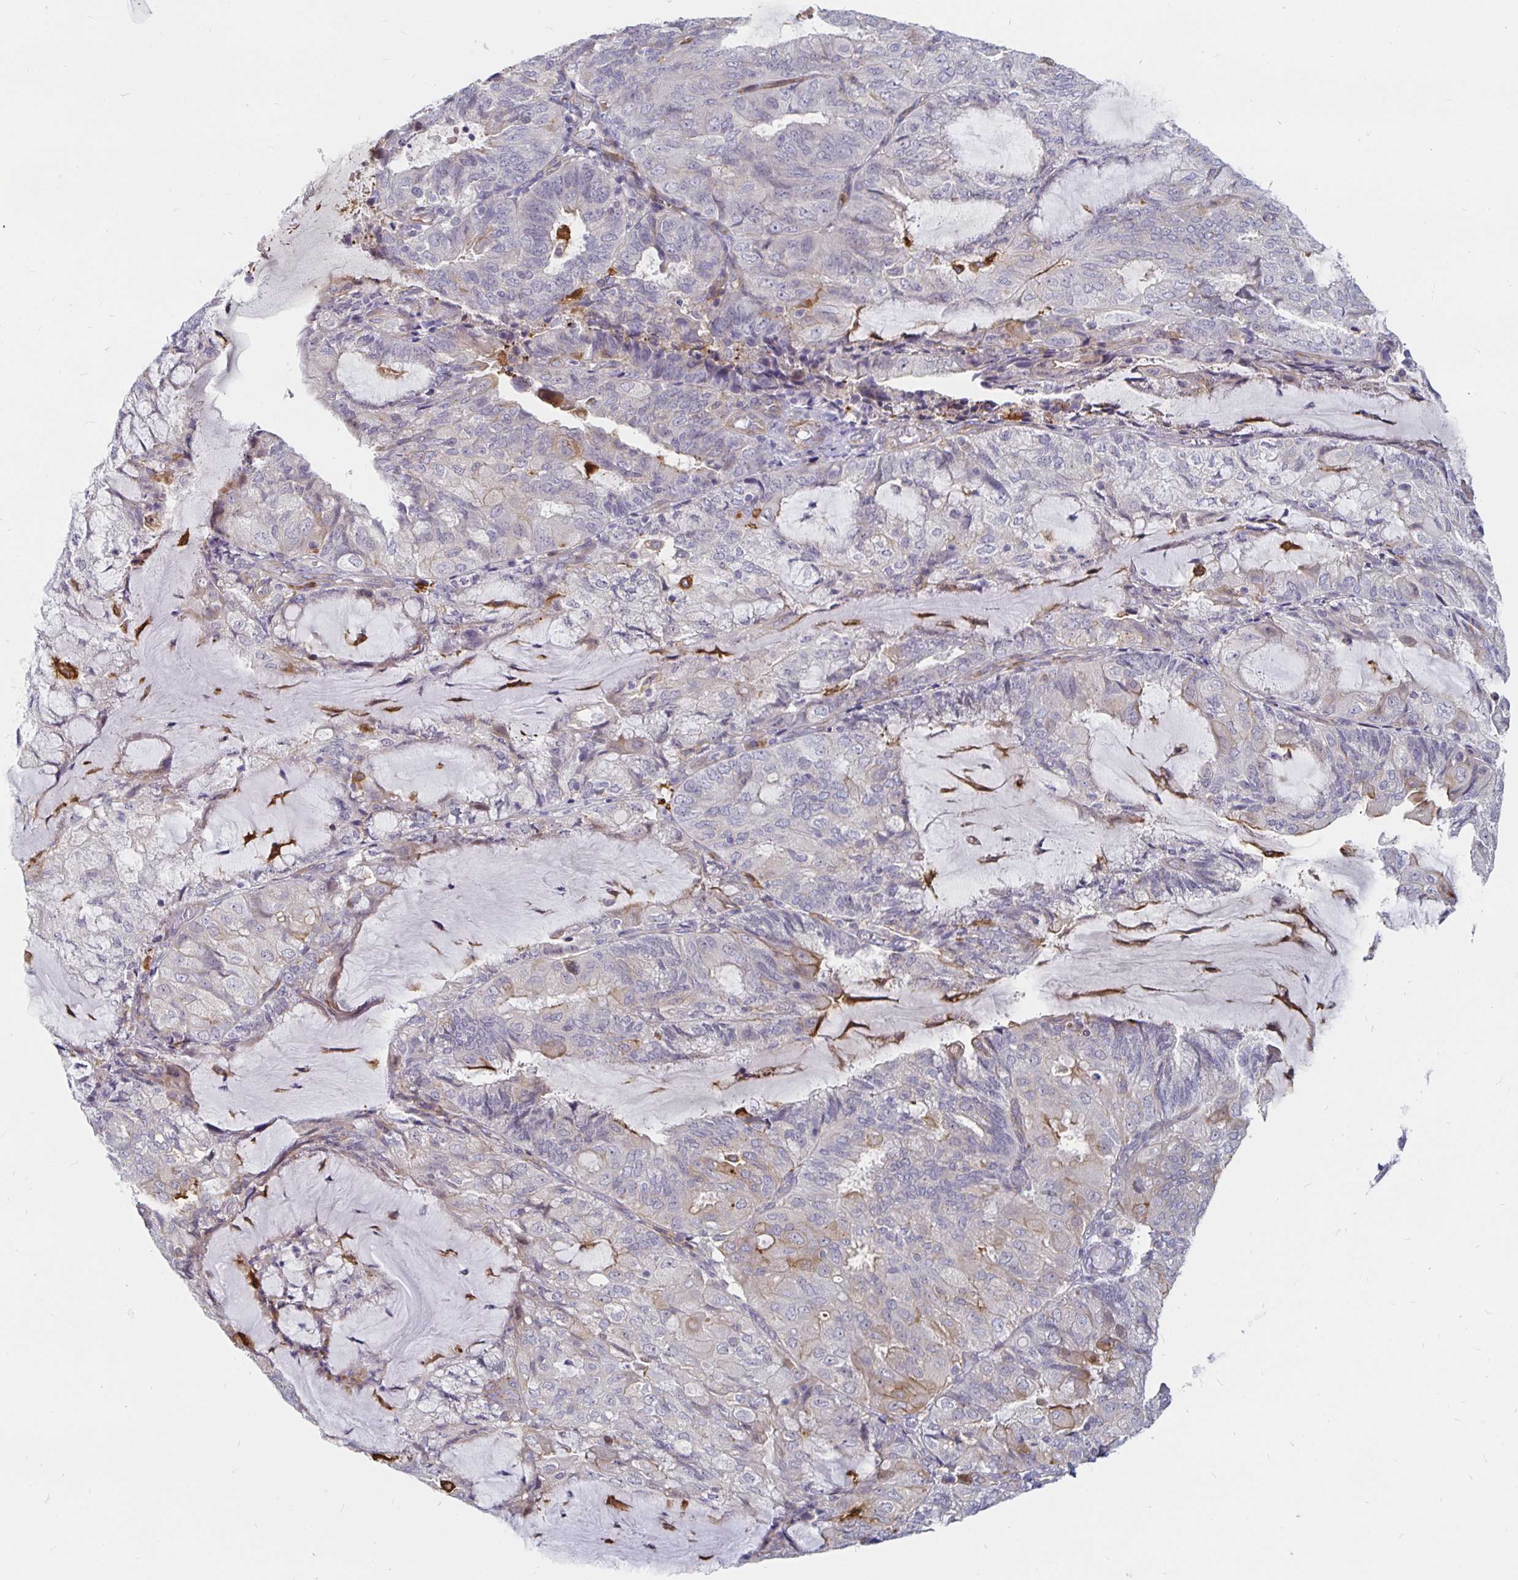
{"staining": {"intensity": "weak", "quantity": "<25%", "location": "cytoplasmic/membranous"}, "tissue": "endometrial cancer", "cell_type": "Tumor cells", "image_type": "cancer", "snomed": [{"axis": "morphology", "description": "Adenocarcinoma, NOS"}, {"axis": "topography", "description": "Endometrium"}], "caption": "Endometrial cancer stained for a protein using immunohistochemistry (IHC) demonstrates no positivity tumor cells.", "gene": "CCDC85A", "patient": {"sex": "female", "age": 81}}